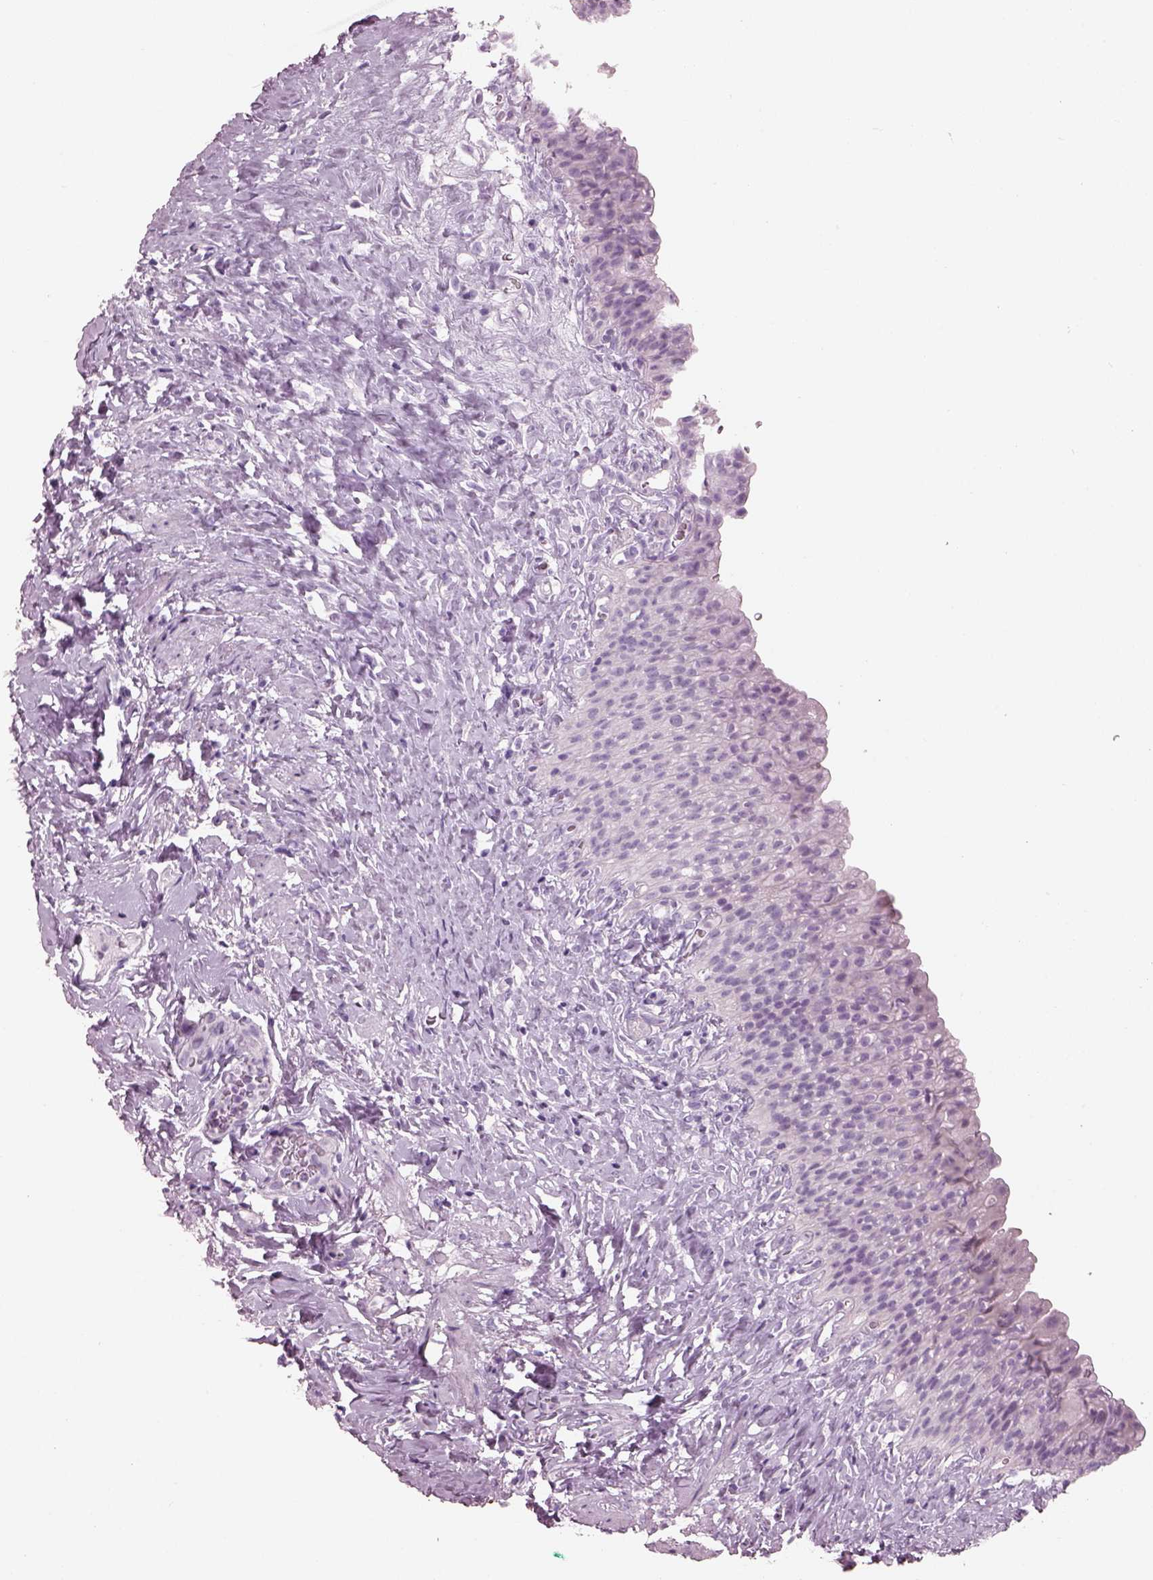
{"staining": {"intensity": "negative", "quantity": "none", "location": "none"}, "tissue": "urinary bladder", "cell_type": "Urothelial cells", "image_type": "normal", "snomed": [{"axis": "morphology", "description": "Normal tissue, NOS"}, {"axis": "topography", "description": "Urinary bladder"}], "caption": "An immunohistochemistry (IHC) micrograph of benign urinary bladder is shown. There is no staining in urothelial cells of urinary bladder.", "gene": "HYDIN", "patient": {"sex": "male", "age": 76}}